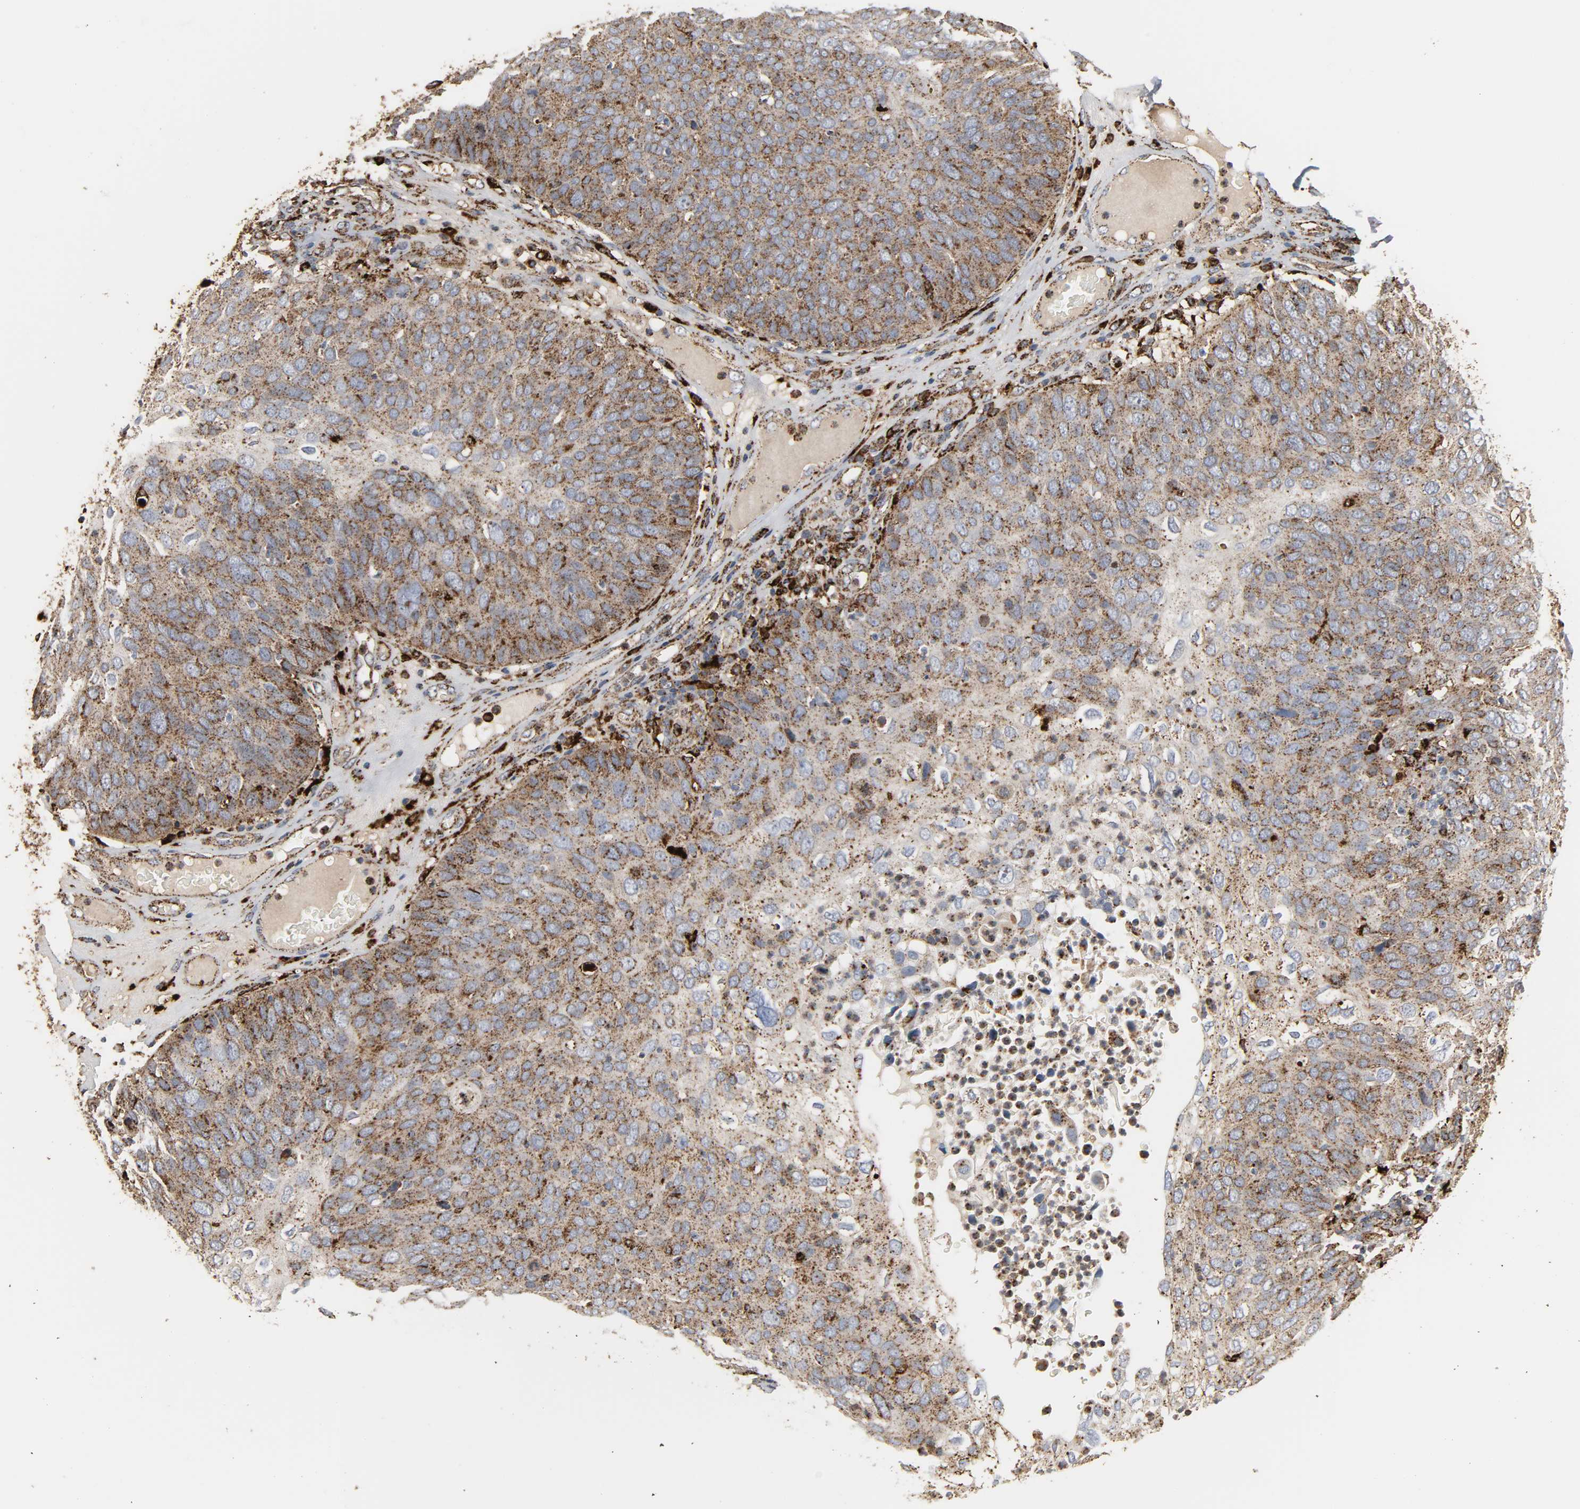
{"staining": {"intensity": "moderate", "quantity": ">75%", "location": "cytoplasmic/membranous"}, "tissue": "skin cancer", "cell_type": "Tumor cells", "image_type": "cancer", "snomed": [{"axis": "morphology", "description": "Squamous cell carcinoma, NOS"}, {"axis": "topography", "description": "Skin"}], "caption": "IHC of human skin squamous cell carcinoma demonstrates medium levels of moderate cytoplasmic/membranous staining in about >75% of tumor cells.", "gene": "PSAP", "patient": {"sex": "male", "age": 87}}